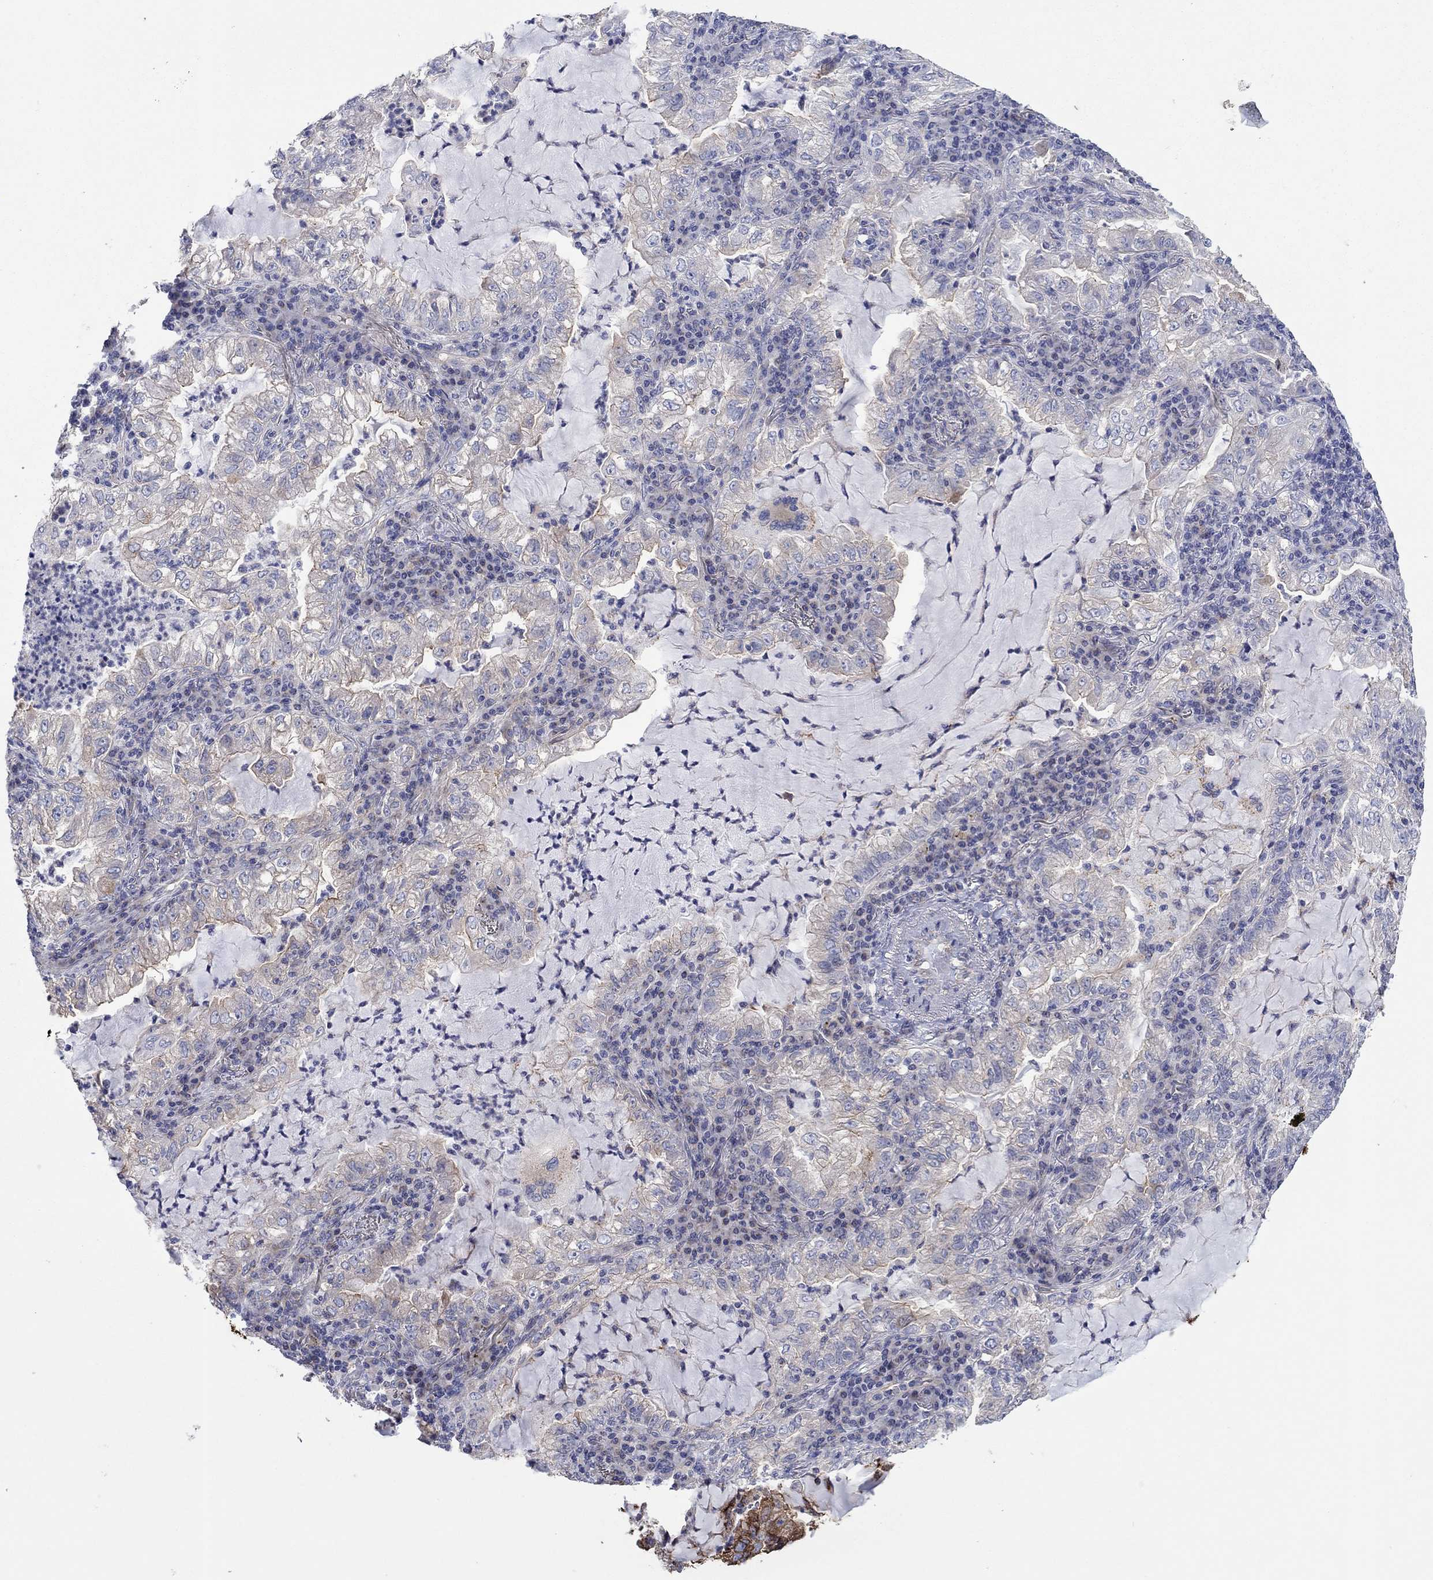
{"staining": {"intensity": "weak", "quantity": "25%-75%", "location": "cytoplasmic/membranous"}, "tissue": "lung cancer", "cell_type": "Tumor cells", "image_type": "cancer", "snomed": [{"axis": "morphology", "description": "Adenocarcinoma, NOS"}, {"axis": "topography", "description": "Lung"}], "caption": "Adenocarcinoma (lung) stained for a protein (brown) exhibits weak cytoplasmic/membranous positive expression in approximately 25%-75% of tumor cells.", "gene": "TPRN", "patient": {"sex": "female", "age": 73}}